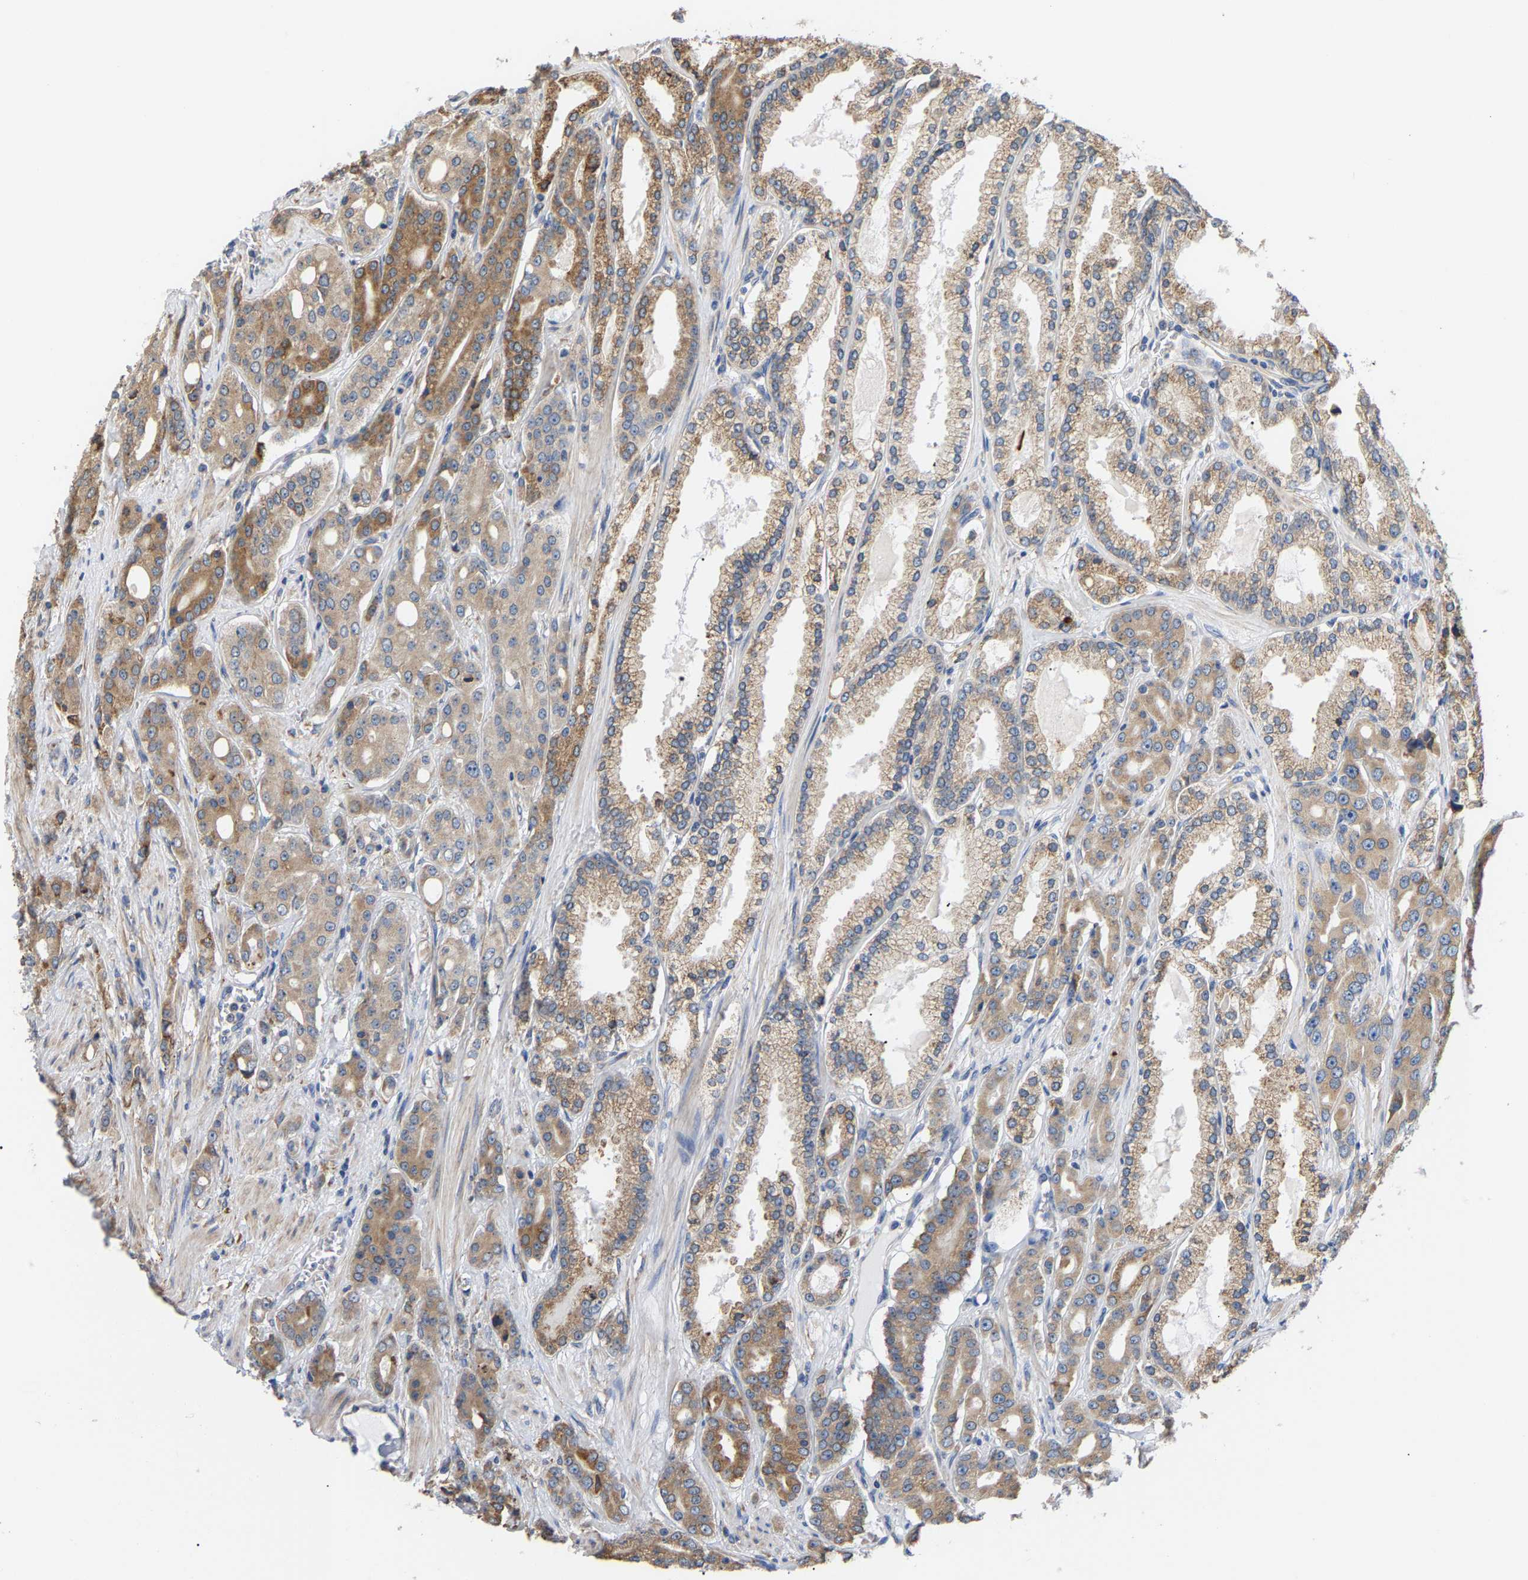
{"staining": {"intensity": "moderate", "quantity": "25%-75%", "location": "cytoplasmic/membranous"}, "tissue": "prostate cancer", "cell_type": "Tumor cells", "image_type": "cancer", "snomed": [{"axis": "morphology", "description": "Adenocarcinoma, High grade"}, {"axis": "topography", "description": "Prostate"}], "caption": "Moderate cytoplasmic/membranous positivity for a protein is seen in about 25%-75% of tumor cells of prostate cancer (high-grade adenocarcinoma) using IHC.", "gene": "ARAP1", "patient": {"sex": "male", "age": 71}}